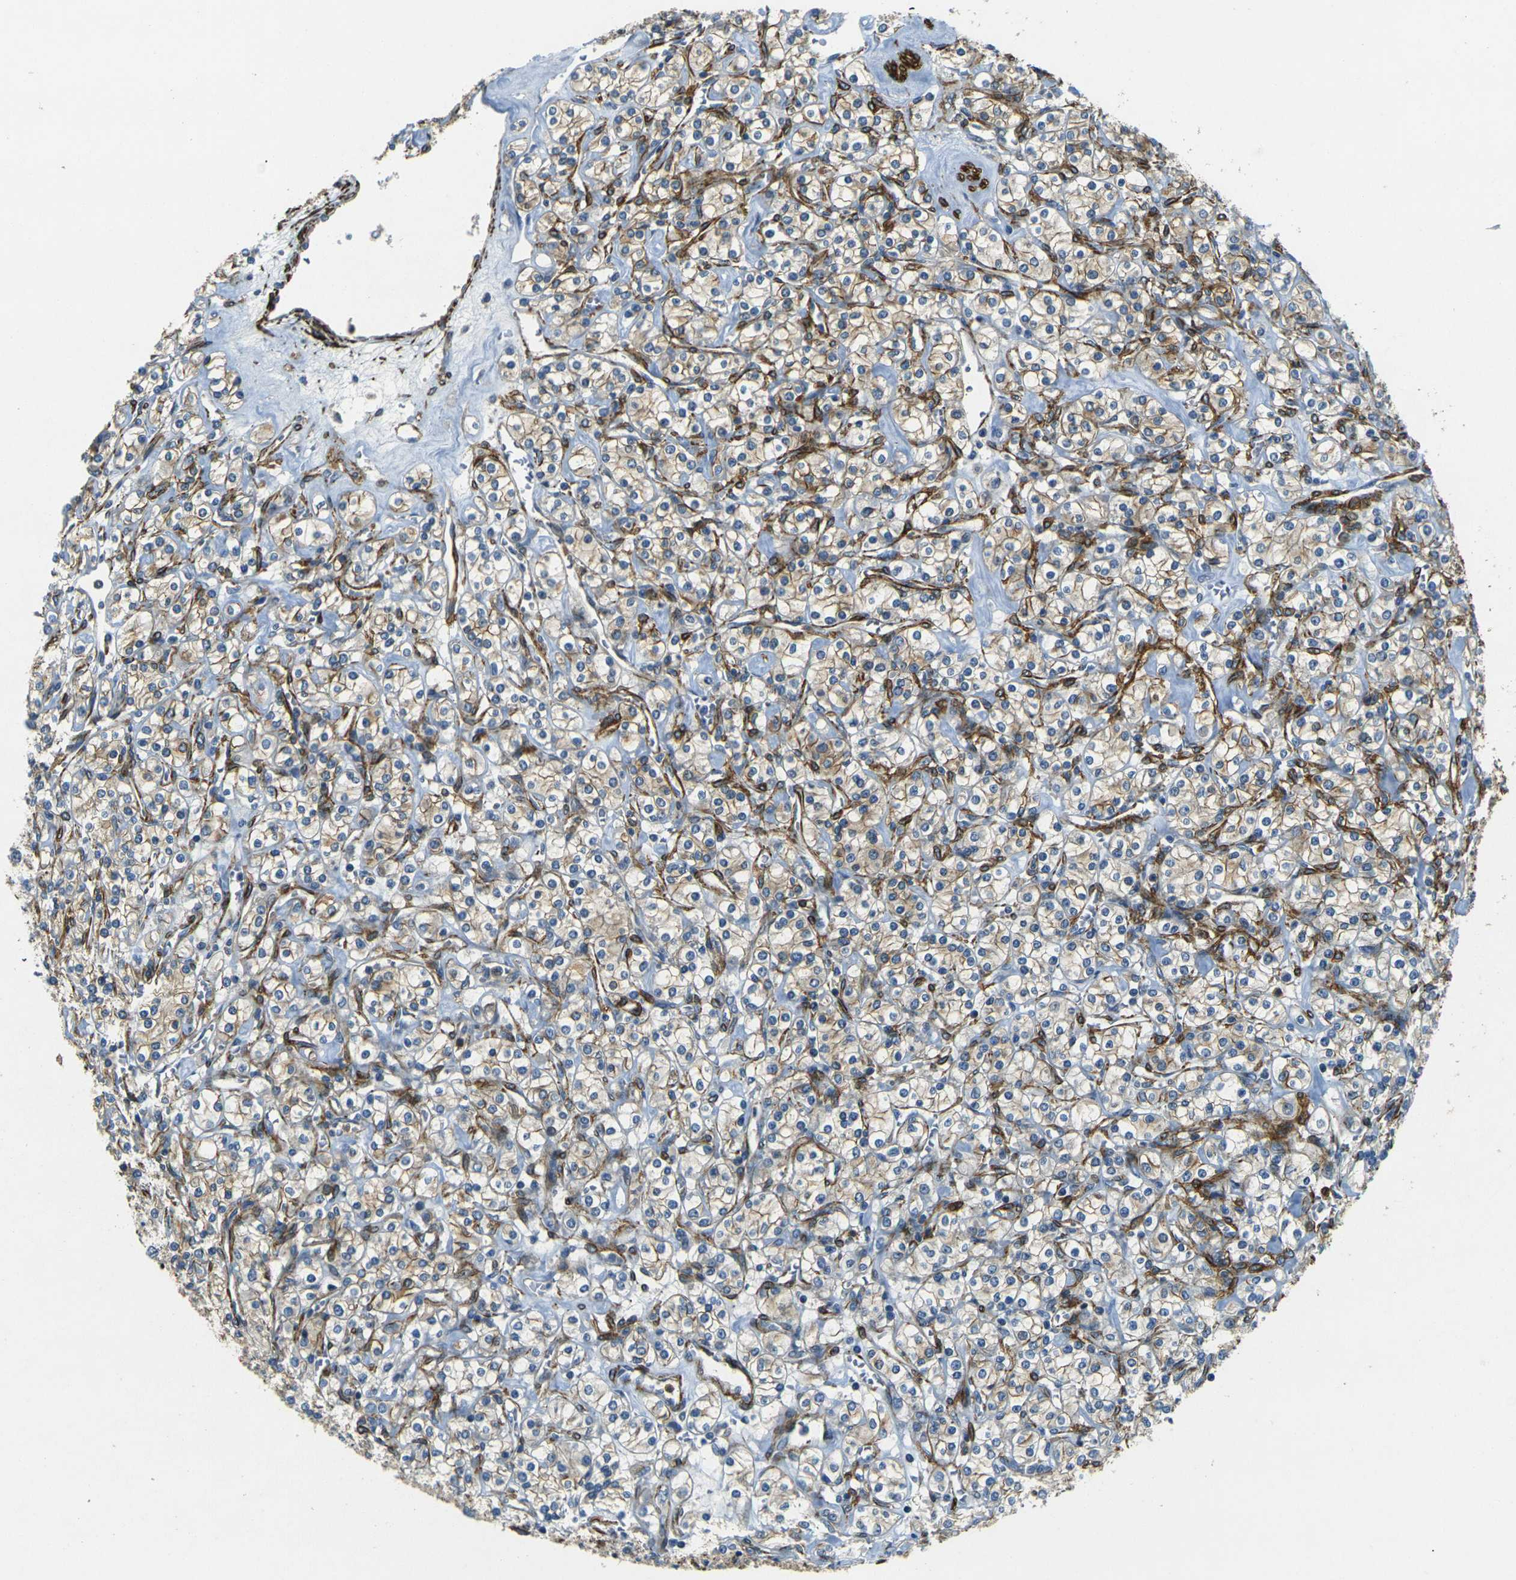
{"staining": {"intensity": "weak", "quantity": "<25%", "location": "cytoplasmic/membranous"}, "tissue": "renal cancer", "cell_type": "Tumor cells", "image_type": "cancer", "snomed": [{"axis": "morphology", "description": "Adenocarcinoma, NOS"}, {"axis": "topography", "description": "Kidney"}], "caption": "Immunohistochemistry (IHC) image of renal cancer (adenocarcinoma) stained for a protein (brown), which reveals no positivity in tumor cells.", "gene": "EPHA7", "patient": {"sex": "male", "age": 77}}